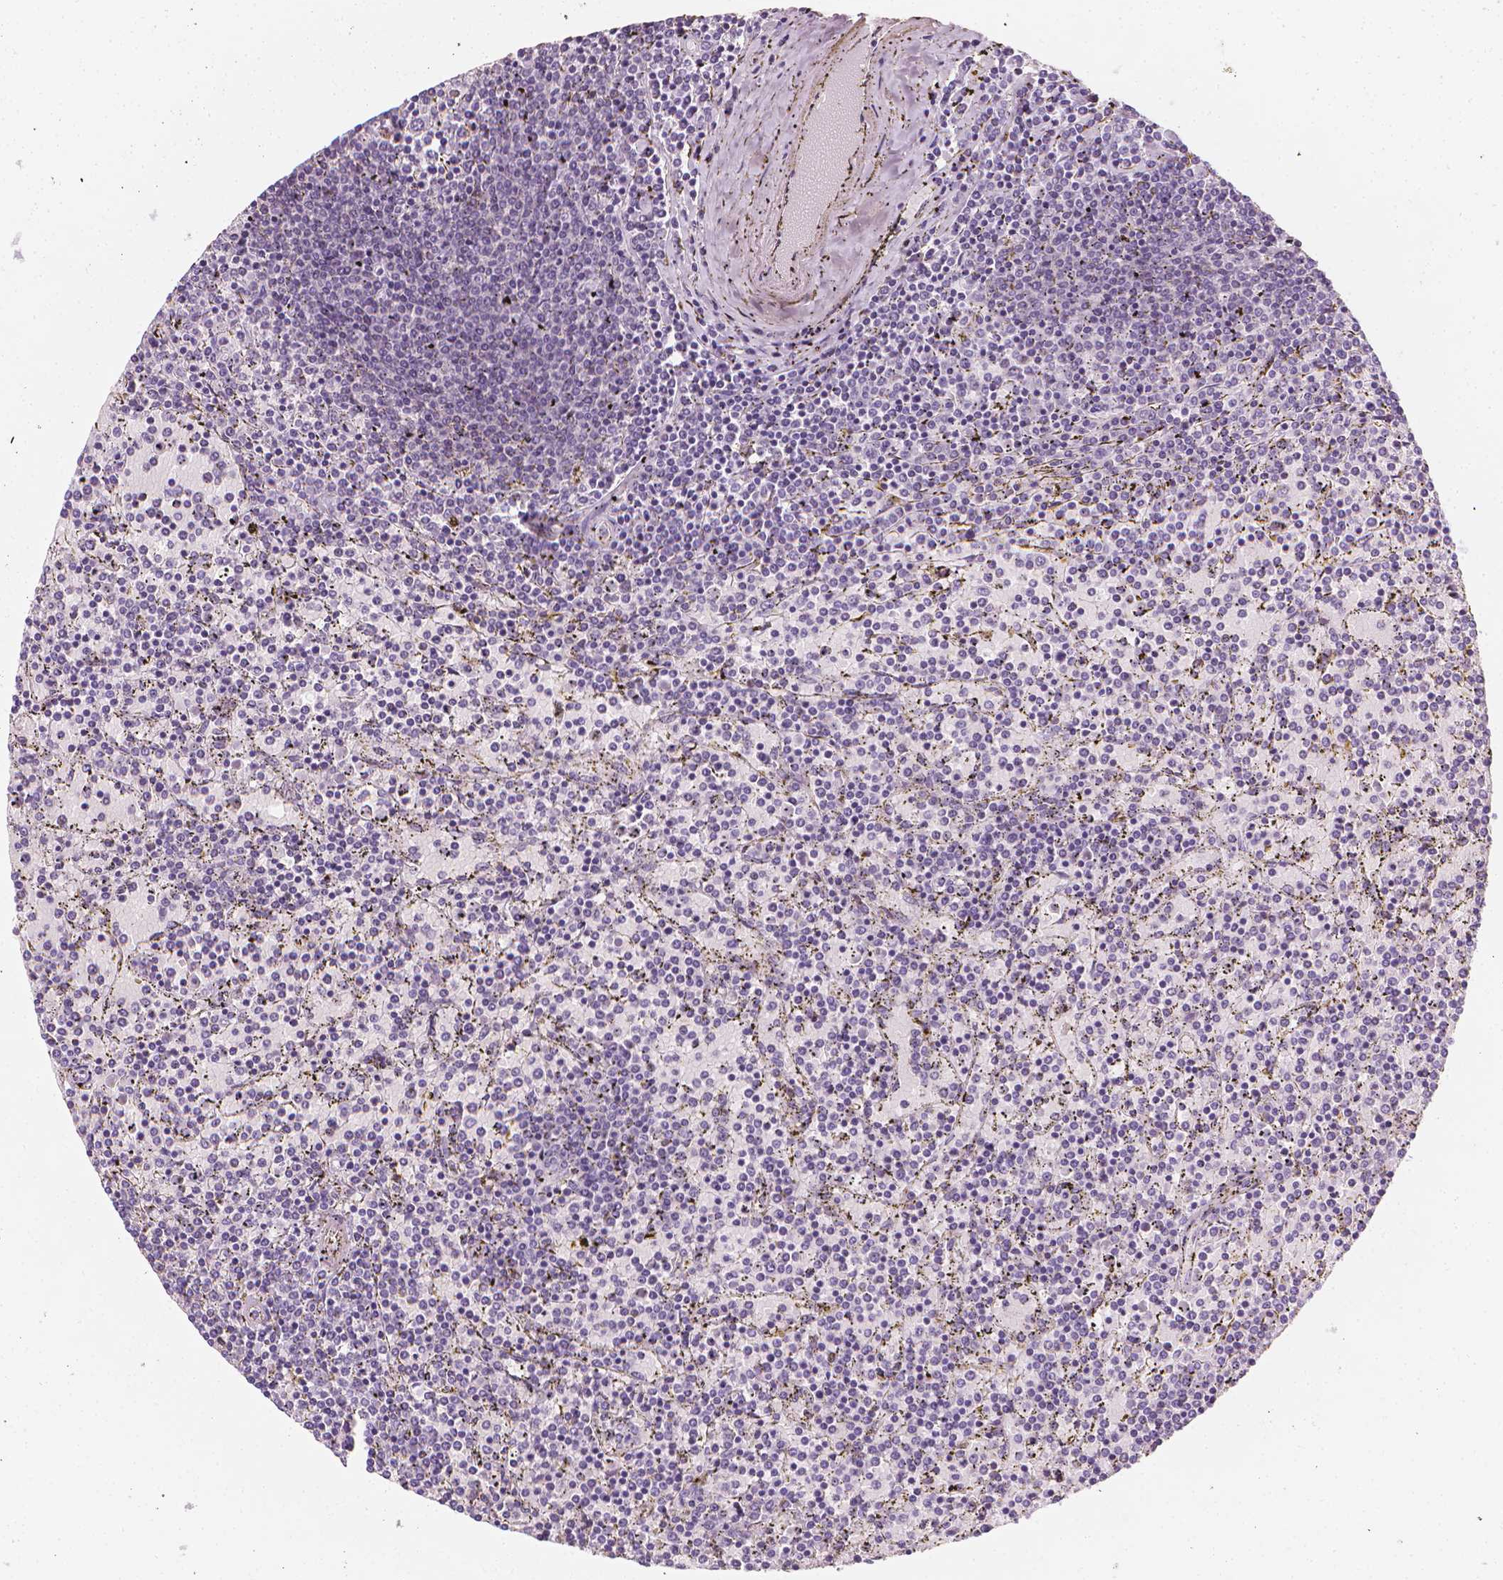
{"staining": {"intensity": "negative", "quantity": "none", "location": "none"}, "tissue": "lymphoma", "cell_type": "Tumor cells", "image_type": "cancer", "snomed": [{"axis": "morphology", "description": "Malignant lymphoma, non-Hodgkin's type, Low grade"}, {"axis": "topography", "description": "Spleen"}], "caption": "An IHC histopathology image of low-grade malignant lymphoma, non-Hodgkin's type is shown. There is no staining in tumor cells of low-grade malignant lymphoma, non-Hodgkin's type. (Brightfield microscopy of DAB (3,3'-diaminobenzidine) IHC at high magnification).", "gene": "DCAF8L1", "patient": {"sex": "female", "age": 77}}